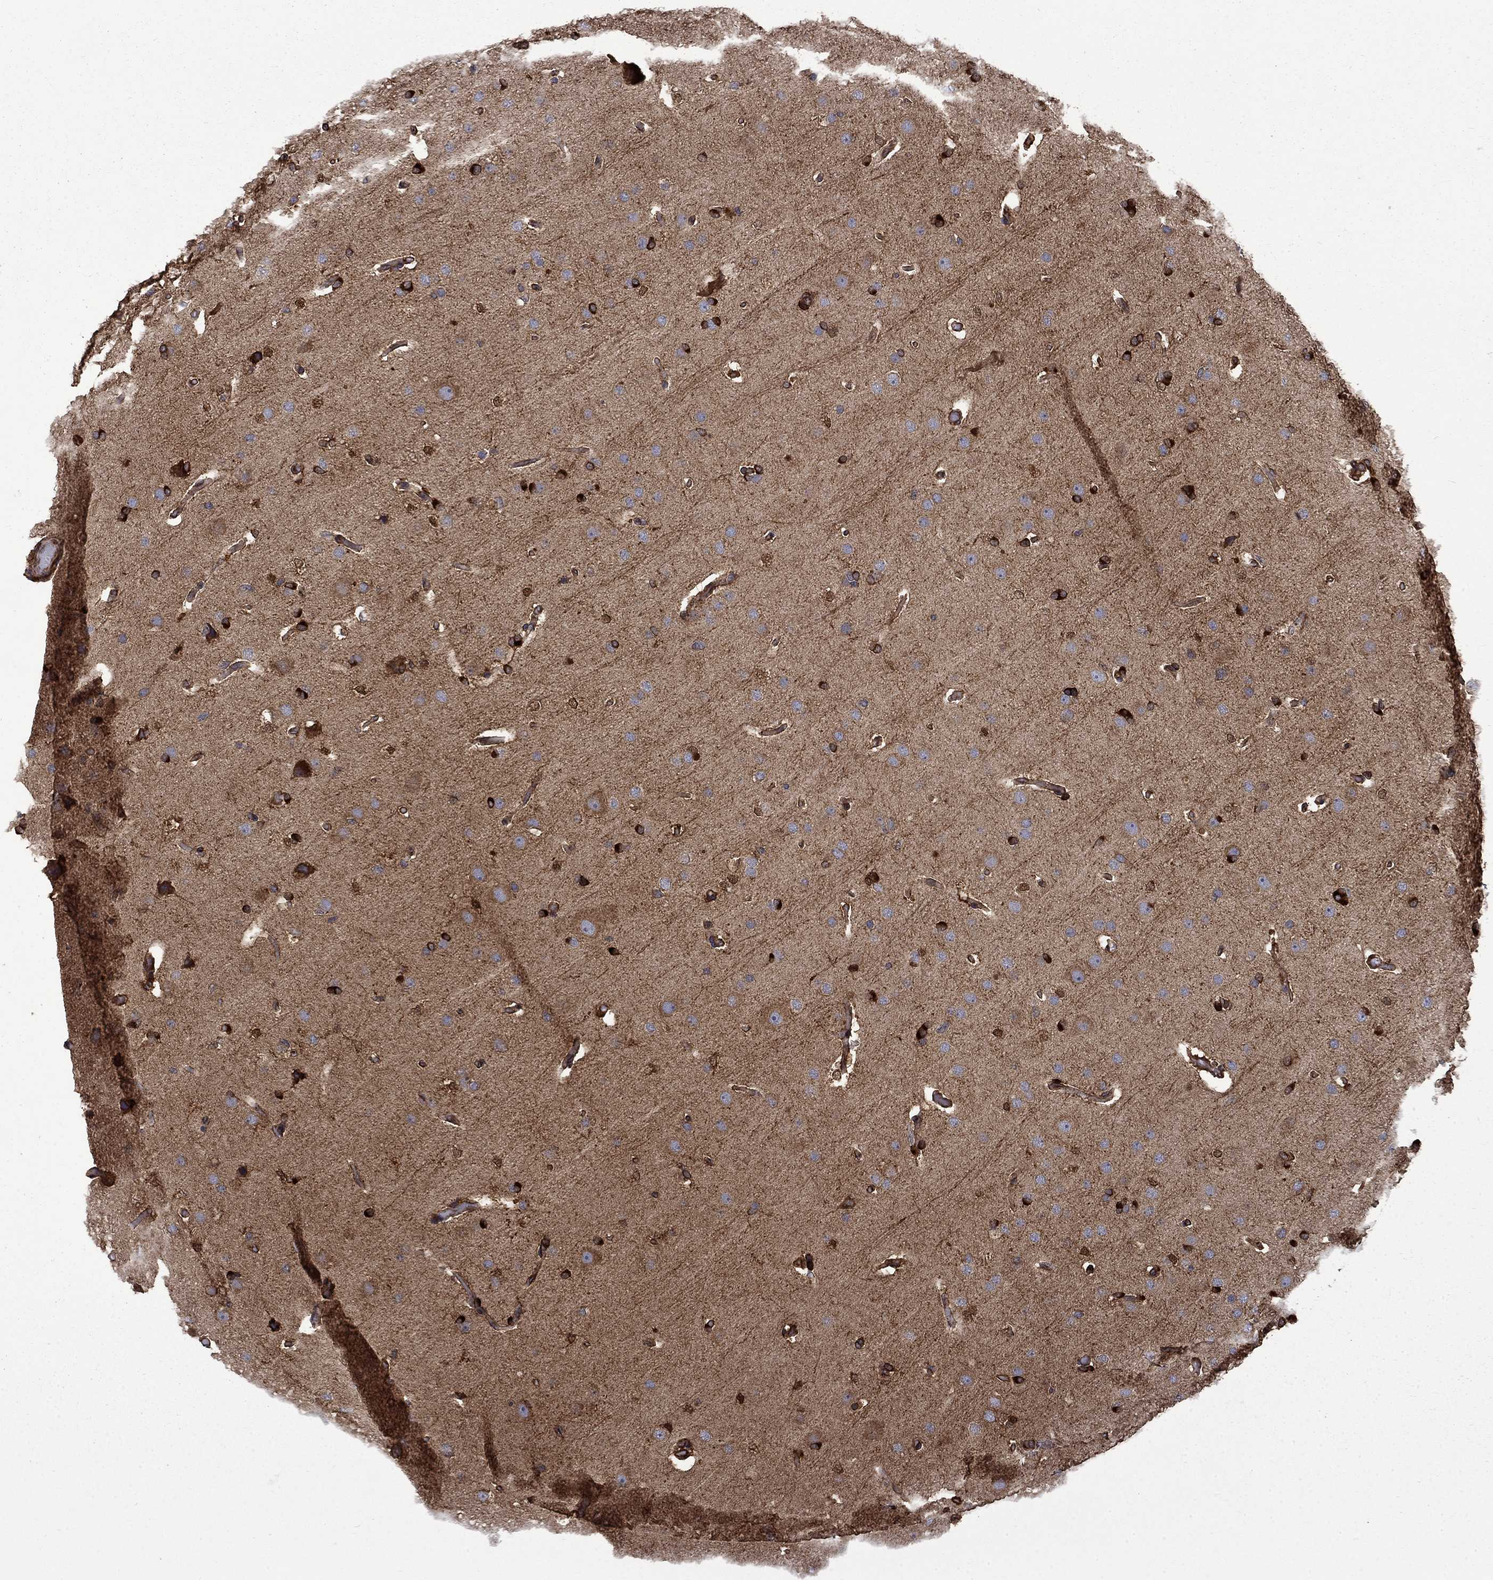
{"staining": {"intensity": "strong", "quantity": "25%-75%", "location": "cytoplasmic/membranous"}, "tissue": "glioma", "cell_type": "Tumor cells", "image_type": "cancer", "snomed": [{"axis": "morphology", "description": "Glioma, malignant, Low grade"}, {"axis": "topography", "description": "Brain"}], "caption": "A brown stain labels strong cytoplasmic/membranous staining of a protein in human malignant low-grade glioma tumor cells.", "gene": "CUTC", "patient": {"sex": "male", "age": 41}}